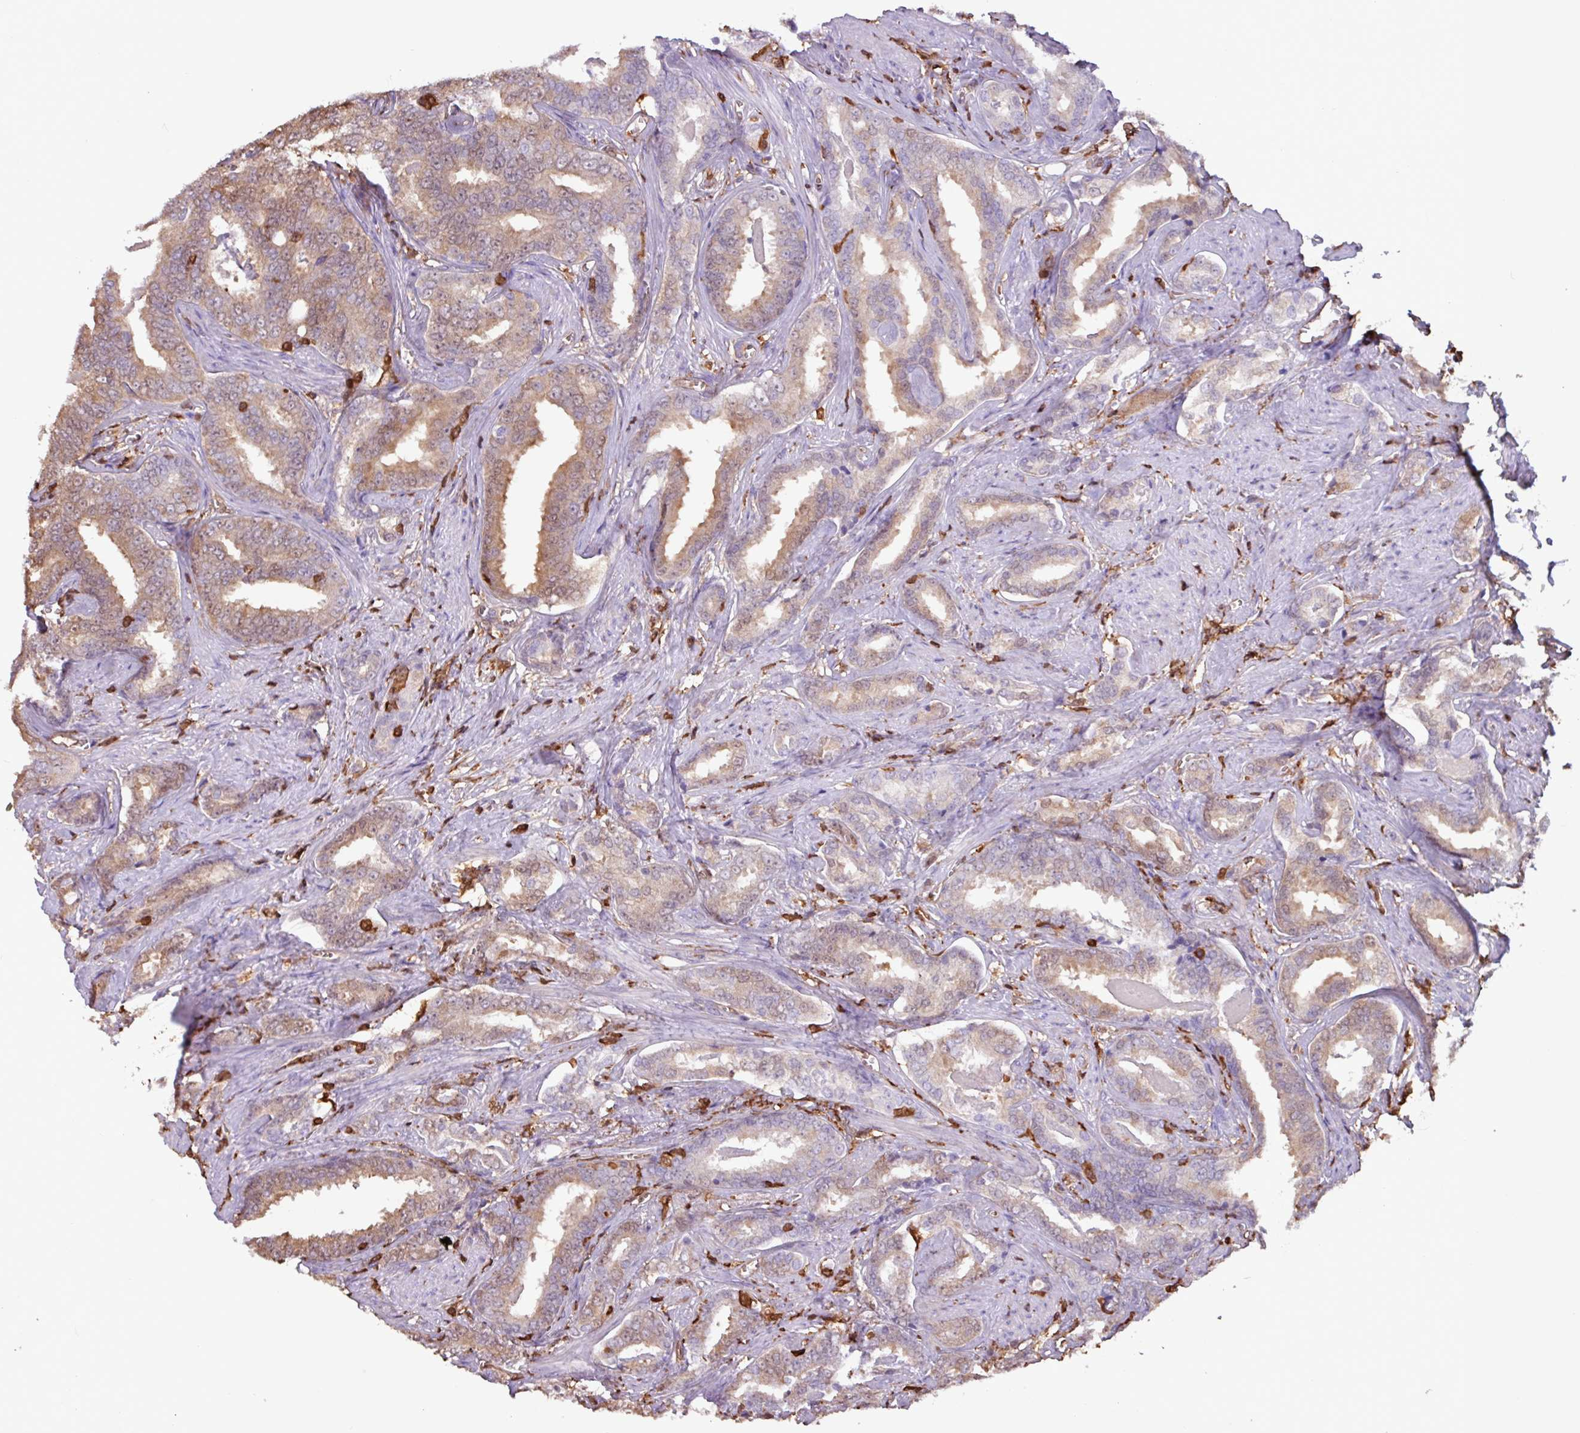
{"staining": {"intensity": "moderate", "quantity": "25%-75%", "location": "cytoplasmic/membranous,nuclear"}, "tissue": "prostate cancer", "cell_type": "Tumor cells", "image_type": "cancer", "snomed": [{"axis": "morphology", "description": "Adenocarcinoma, High grade"}, {"axis": "topography", "description": "Prostate"}], "caption": "This is an image of IHC staining of prostate cancer (high-grade adenocarcinoma), which shows moderate staining in the cytoplasmic/membranous and nuclear of tumor cells.", "gene": "ARHGDIB", "patient": {"sex": "male", "age": 67}}